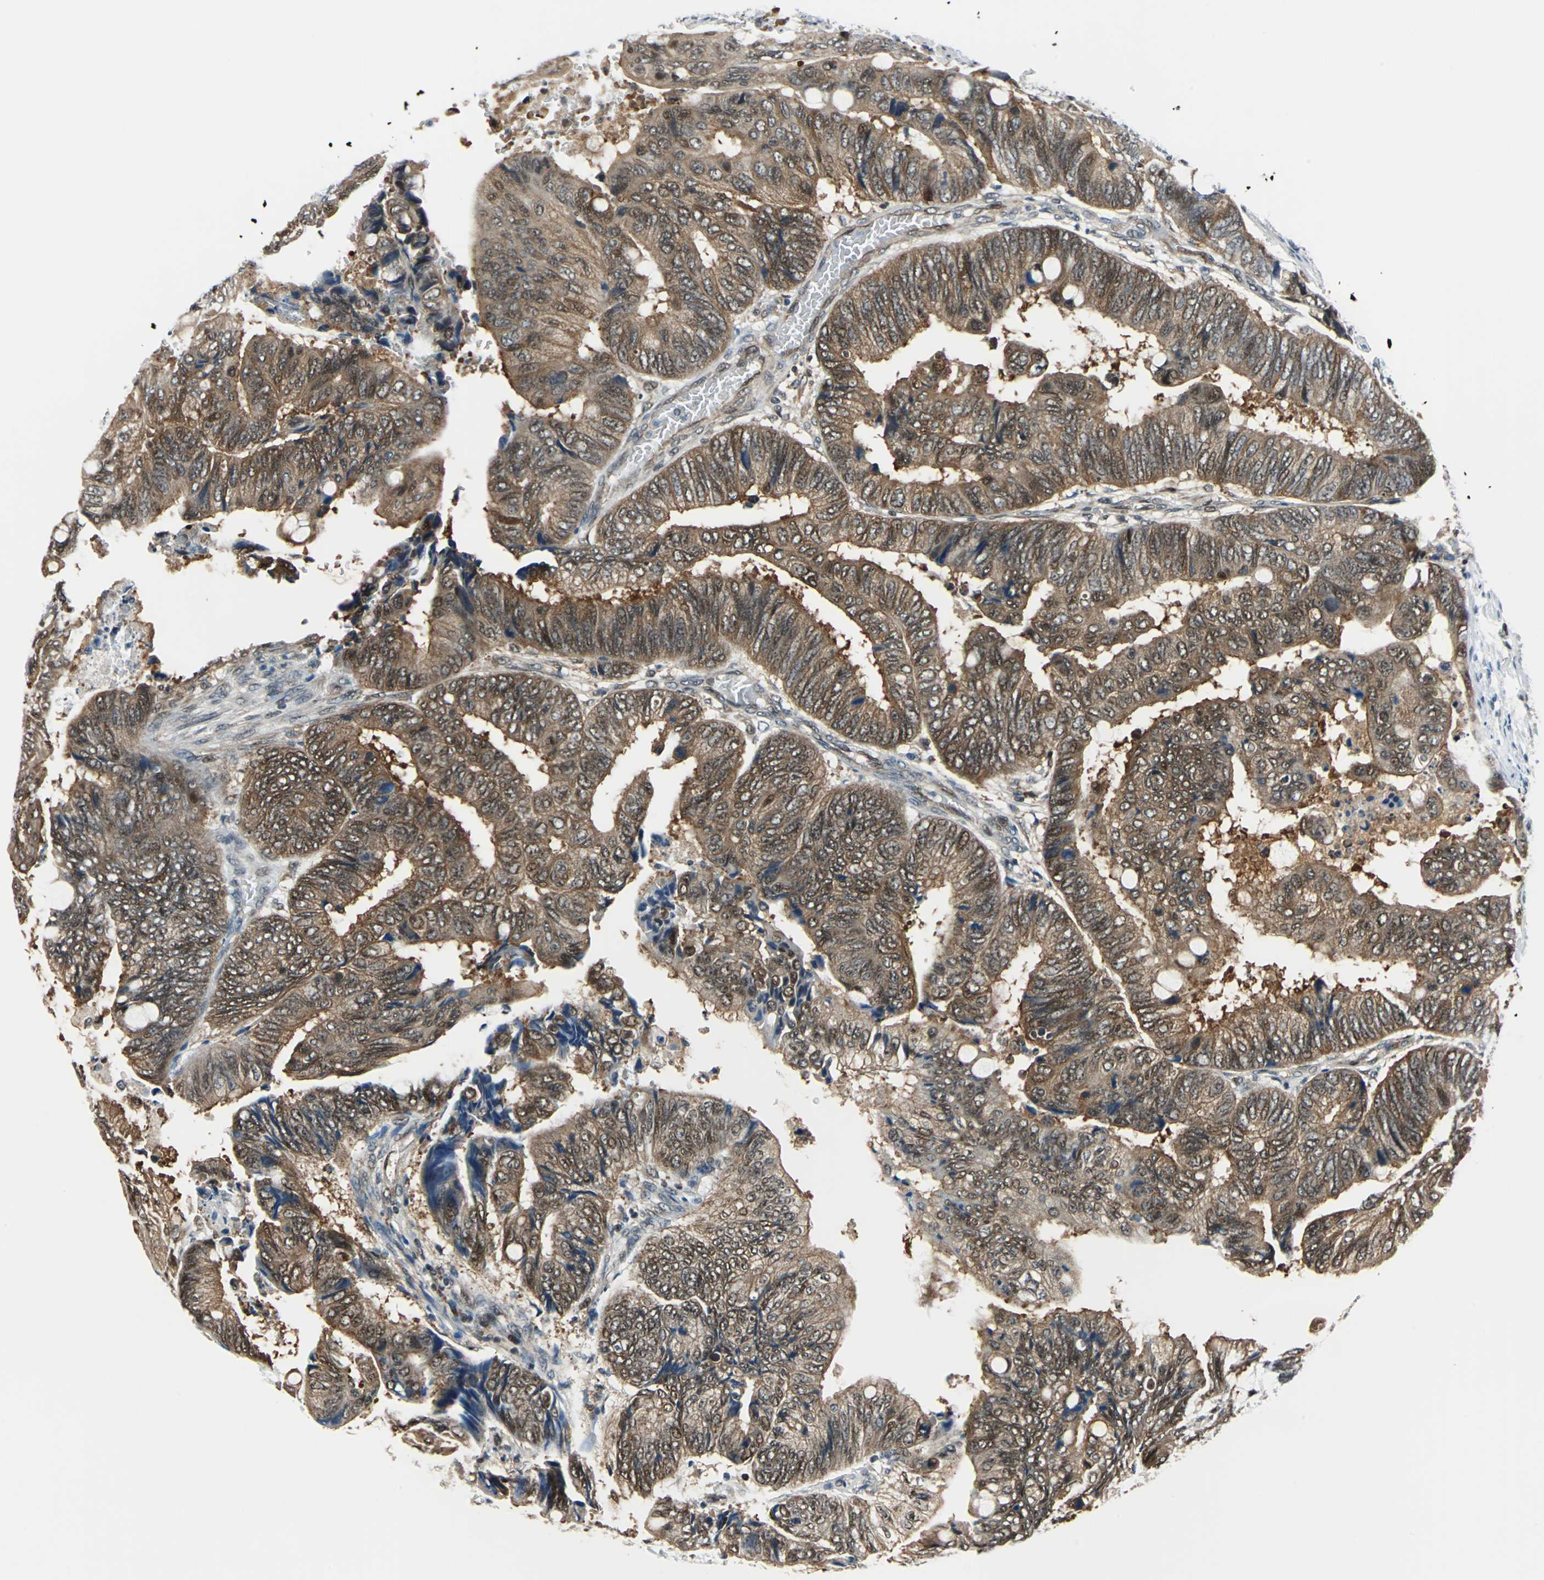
{"staining": {"intensity": "moderate", "quantity": ">75%", "location": "cytoplasmic/membranous"}, "tissue": "colorectal cancer", "cell_type": "Tumor cells", "image_type": "cancer", "snomed": [{"axis": "morphology", "description": "Normal tissue, NOS"}, {"axis": "morphology", "description": "Adenocarcinoma, NOS"}, {"axis": "topography", "description": "Rectum"}, {"axis": "topography", "description": "Peripheral nerve tissue"}], "caption": "Immunohistochemical staining of human colorectal adenocarcinoma shows medium levels of moderate cytoplasmic/membranous protein expression in about >75% of tumor cells. (brown staining indicates protein expression, while blue staining denotes nuclei).", "gene": "POLR3K", "patient": {"sex": "male", "age": 92}}